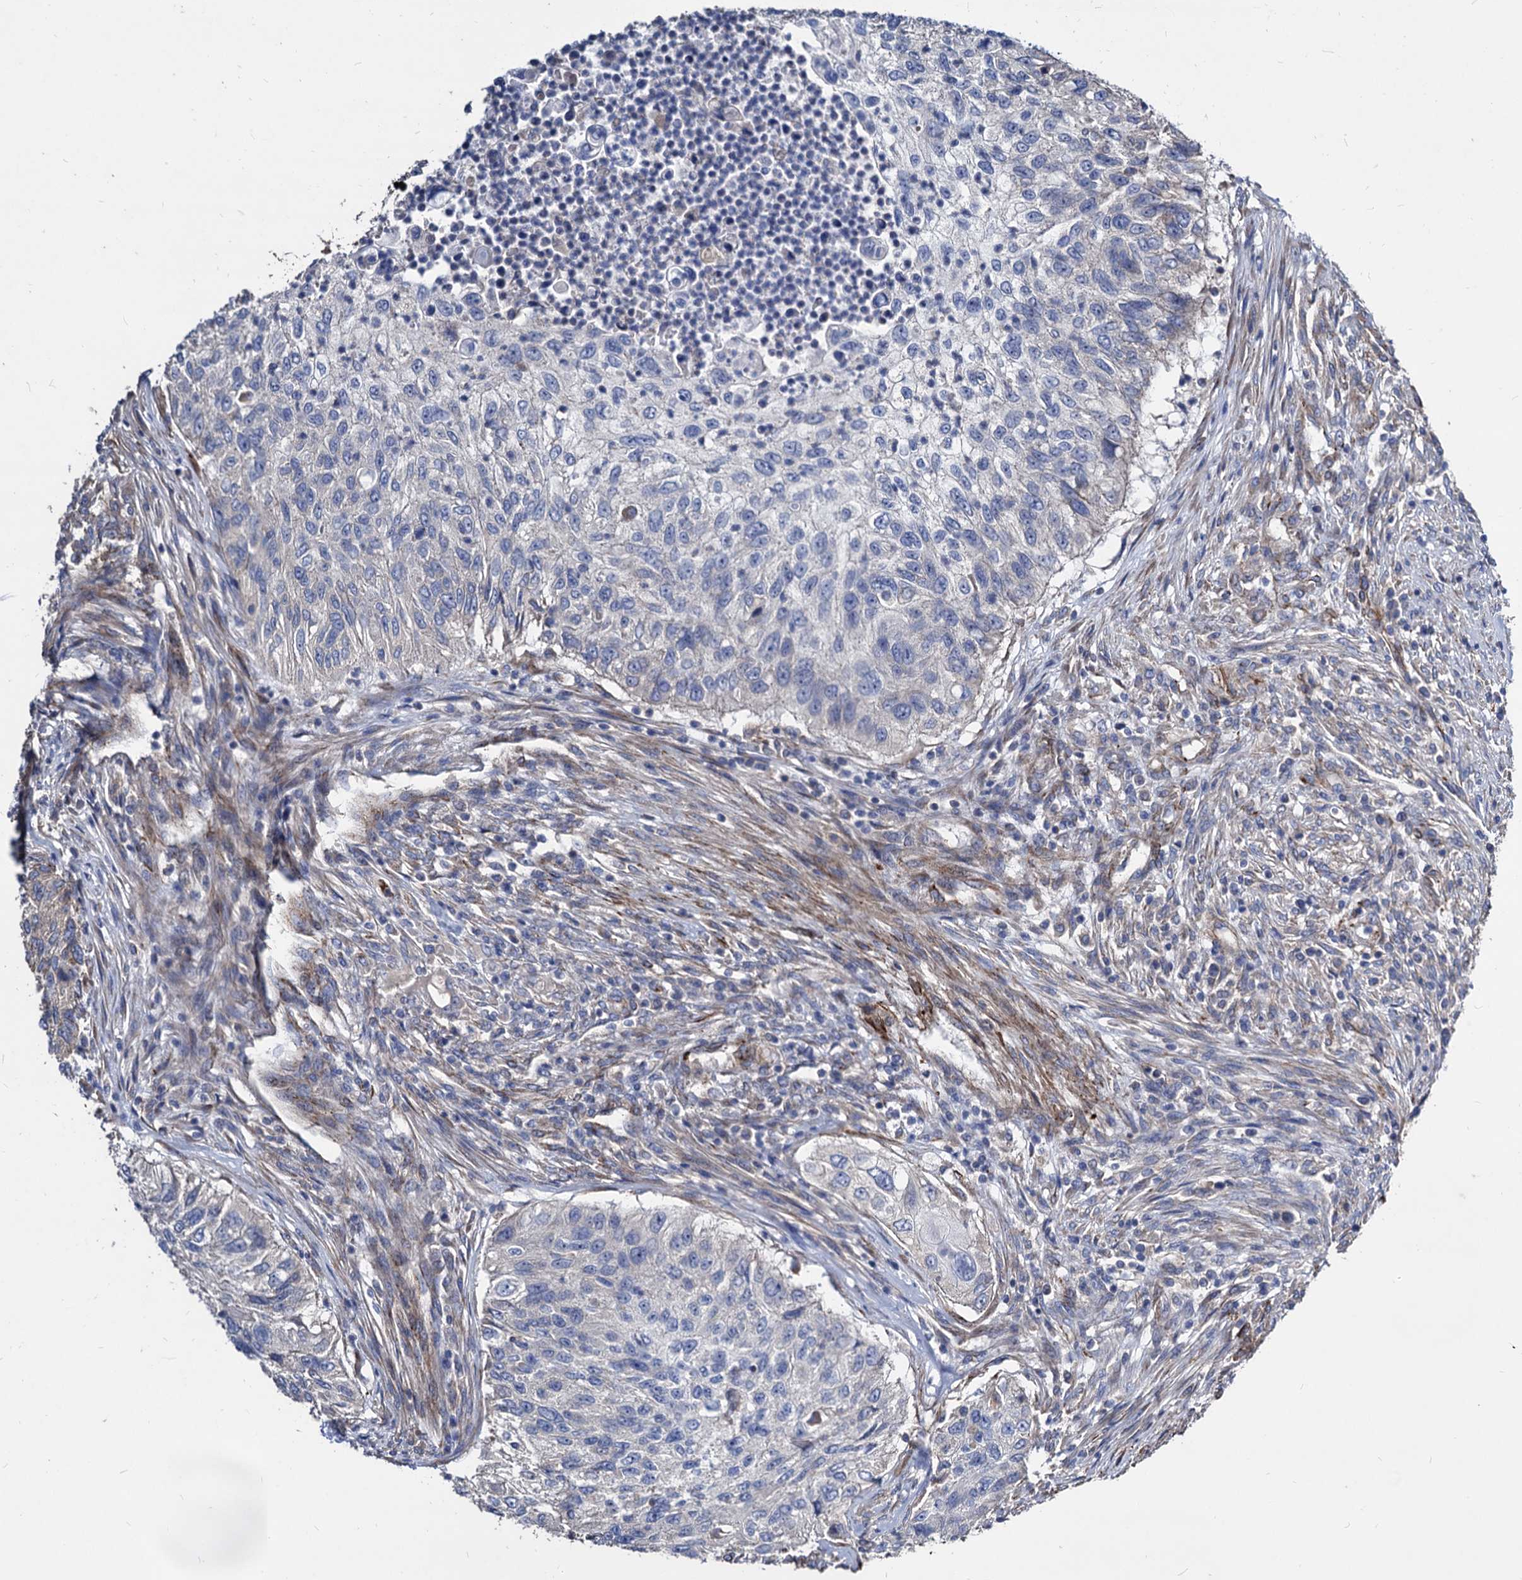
{"staining": {"intensity": "negative", "quantity": "none", "location": "none"}, "tissue": "urothelial cancer", "cell_type": "Tumor cells", "image_type": "cancer", "snomed": [{"axis": "morphology", "description": "Urothelial carcinoma, High grade"}, {"axis": "topography", "description": "Urinary bladder"}], "caption": "This image is of urothelial cancer stained with immunohistochemistry to label a protein in brown with the nuclei are counter-stained blue. There is no positivity in tumor cells.", "gene": "WDR11", "patient": {"sex": "female", "age": 60}}